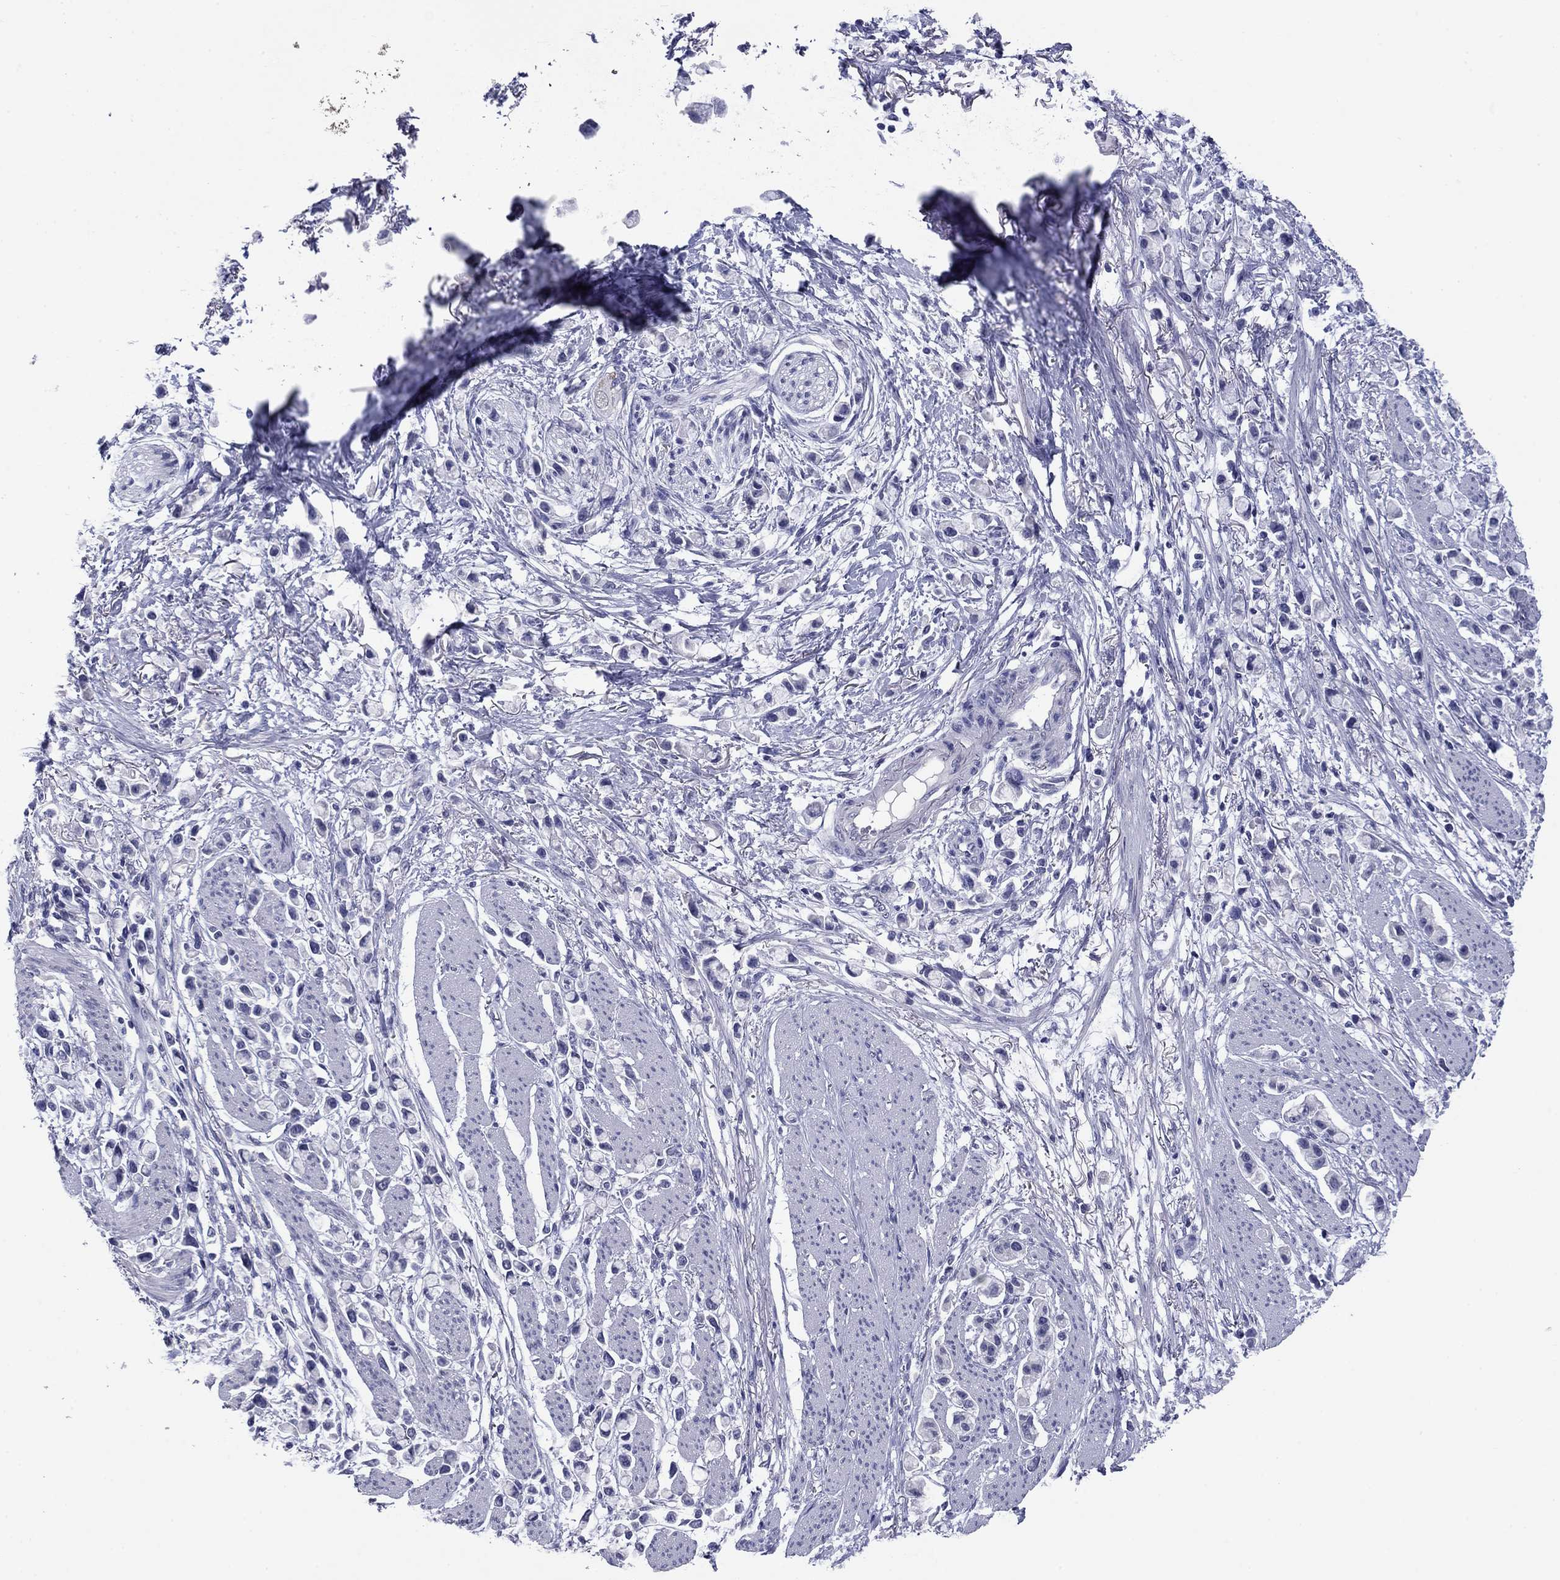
{"staining": {"intensity": "negative", "quantity": "none", "location": "none"}, "tissue": "stomach cancer", "cell_type": "Tumor cells", "image_type": "cancer", "snomed": [{"axis": "morphology", "description": "Adenocarcinoma, NOS"}, {"axis": "topography", "description": "Stomach"}], "caption": "Stomach cancer stained for a protein using IHC shows no positivity tumor cells.", "gene": "HAO1", "patient": {"sex": "female", "age": 81}}